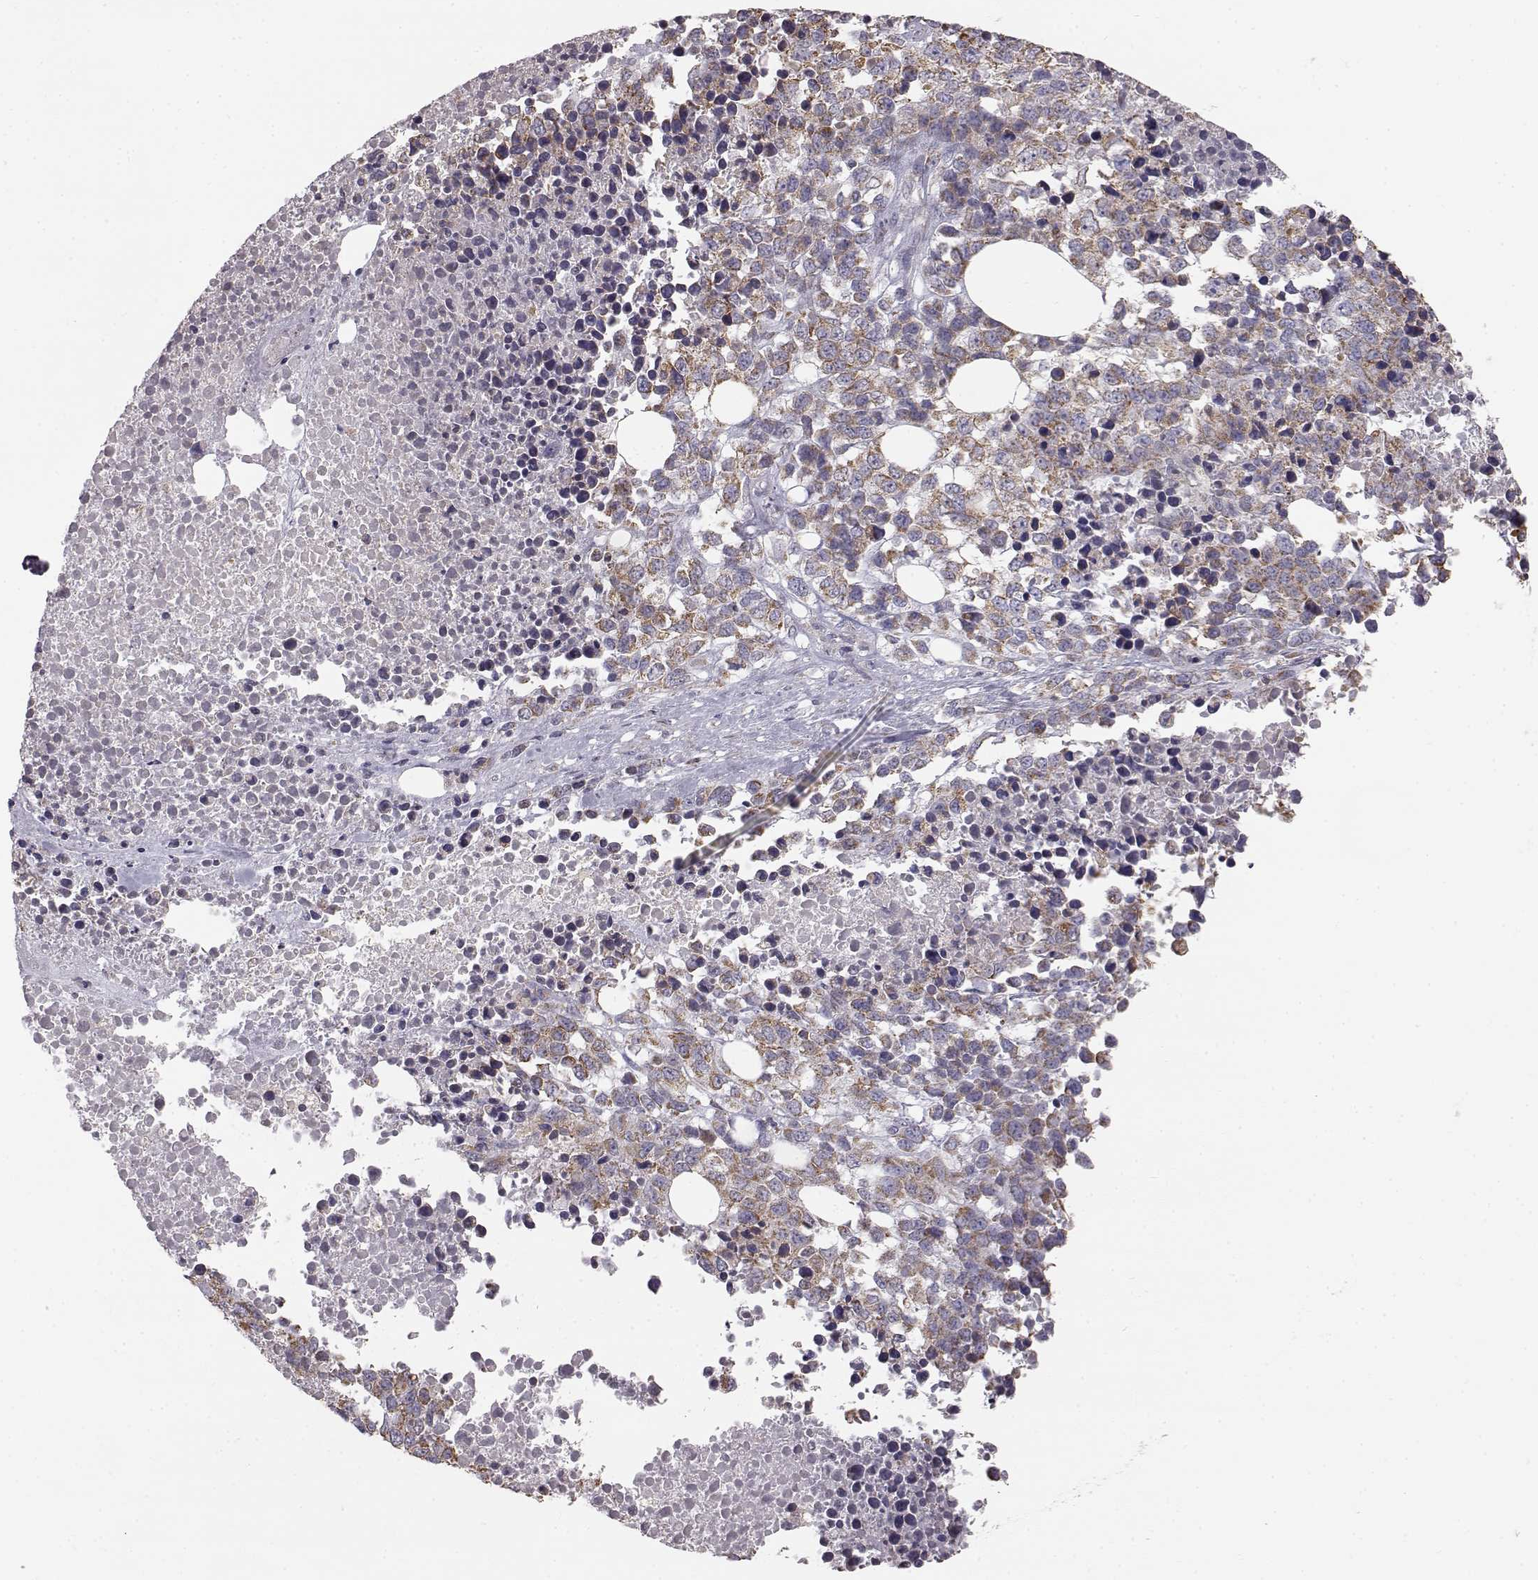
{"staining": {"intensity": "moderate", "quantity": ">75%", "location": "cytoplasmic/membranous"}, "tissue": "melanoma", "cell_type": "Tumor cells", "image_type": "cancer", "snomed": [{"axis": "morphology", "description": "Malignant melanoma, Metastatic site"}, {"axis": "topography", "description": "Skin"}], "caption": "This micrograph exhibits melanoma stained with immunohistochemistry to label a protein in brown. The cytoplasmic/membranous of tumor cells show moderate positivity for the protein. Nuclei are counter-stained blue.", "gene": "GRAP2", "patient": {"sex": "male", "age": 84}}